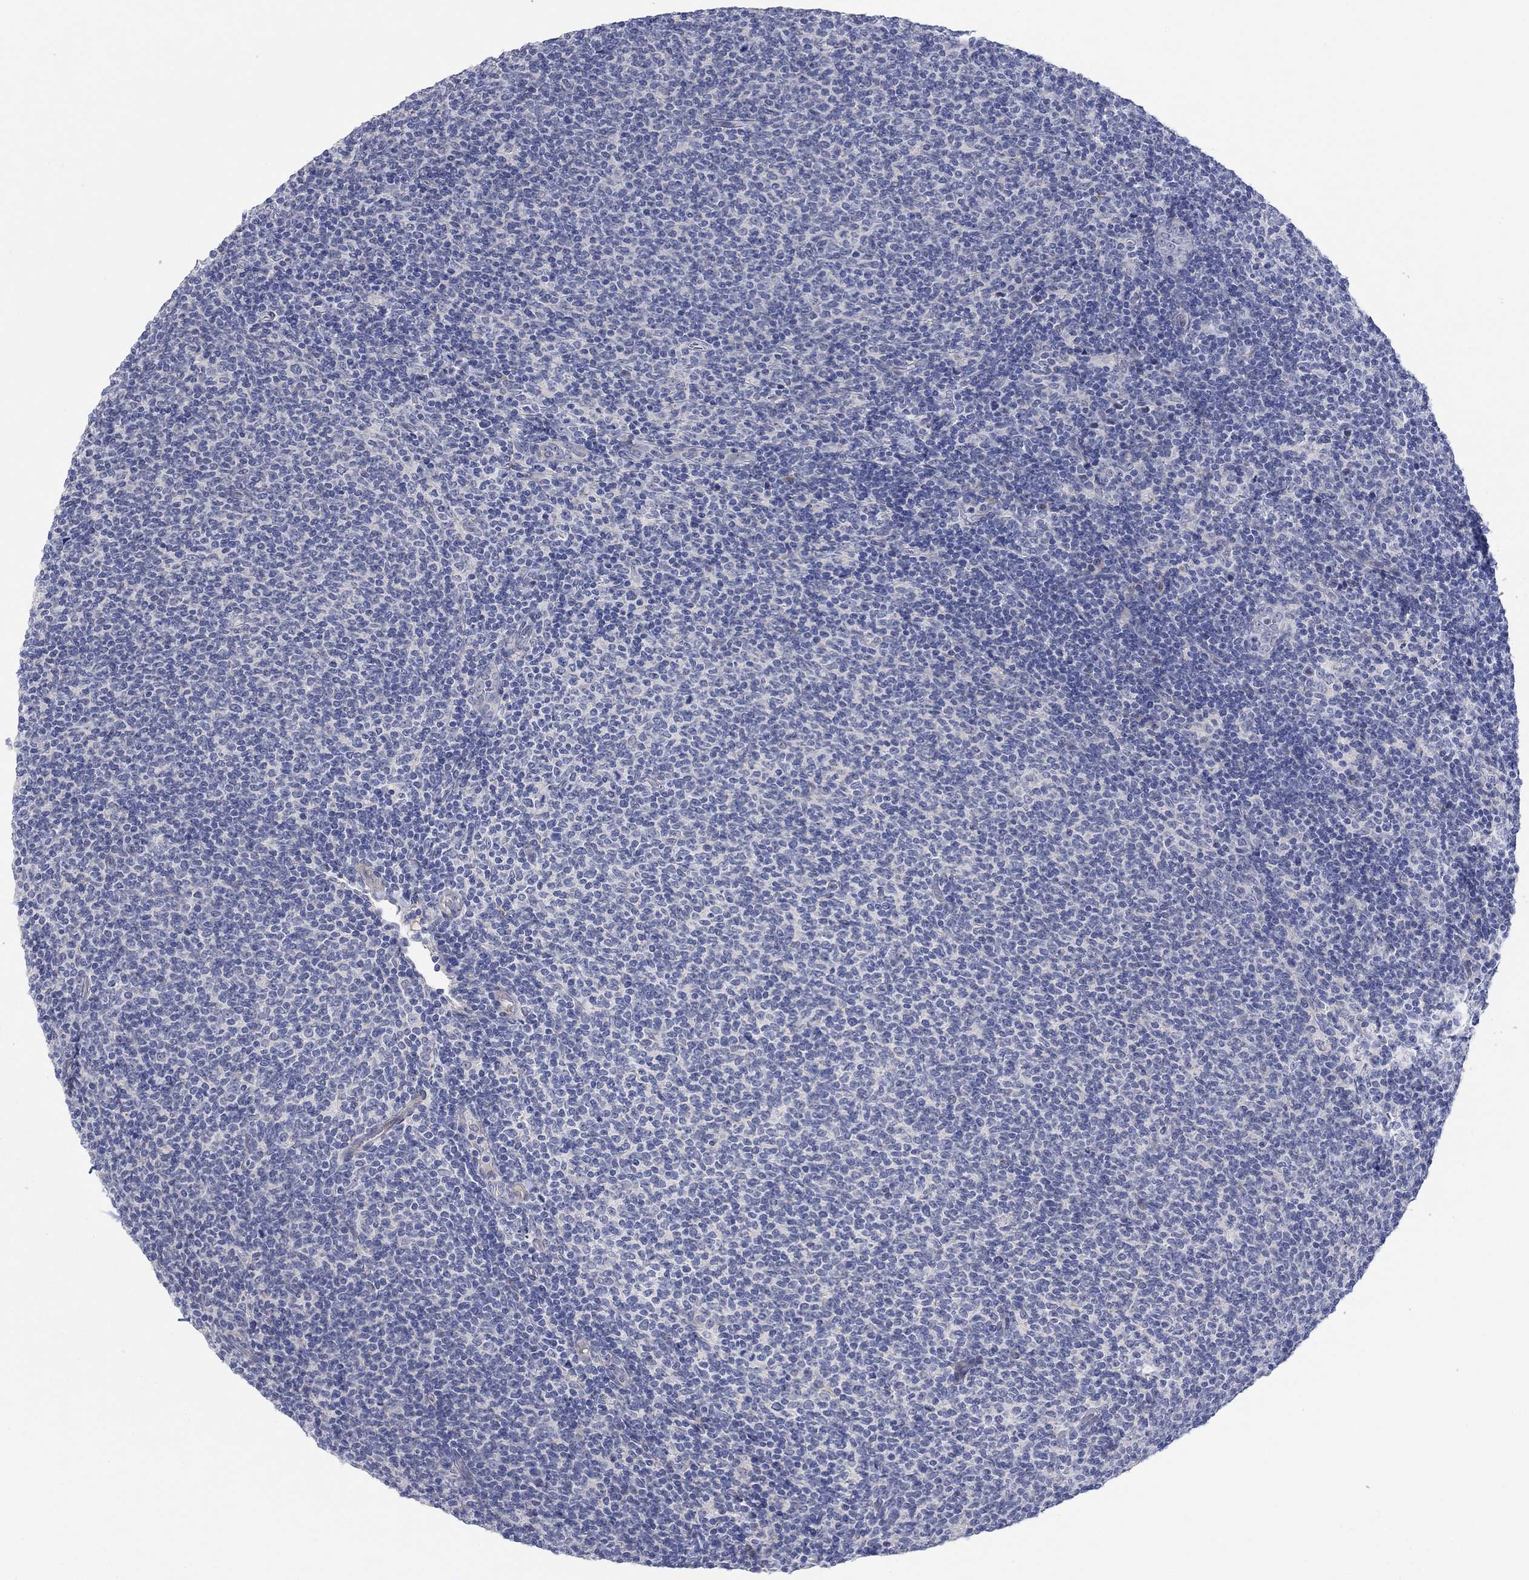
{"staining": {"intensity": "negative", "quantity": "none", "location": "none"}, "tissue": "lymphoma", "cell_type": "Tumor cells", "image_type": "cancer", "snomed": [{"axis": "morphology", "description": "Malignant lymphoma, non-Hodgkin's type, Low grade"}, {"axis": "topography", "description": "Lymph node"}], "caption": "Tumor cells are negative for protein expression in human malignant lymphoma, non-Hodgkin's type (low-grade).", "gene": "DLK1", "patient": {"sex": "male", "age": 52}}